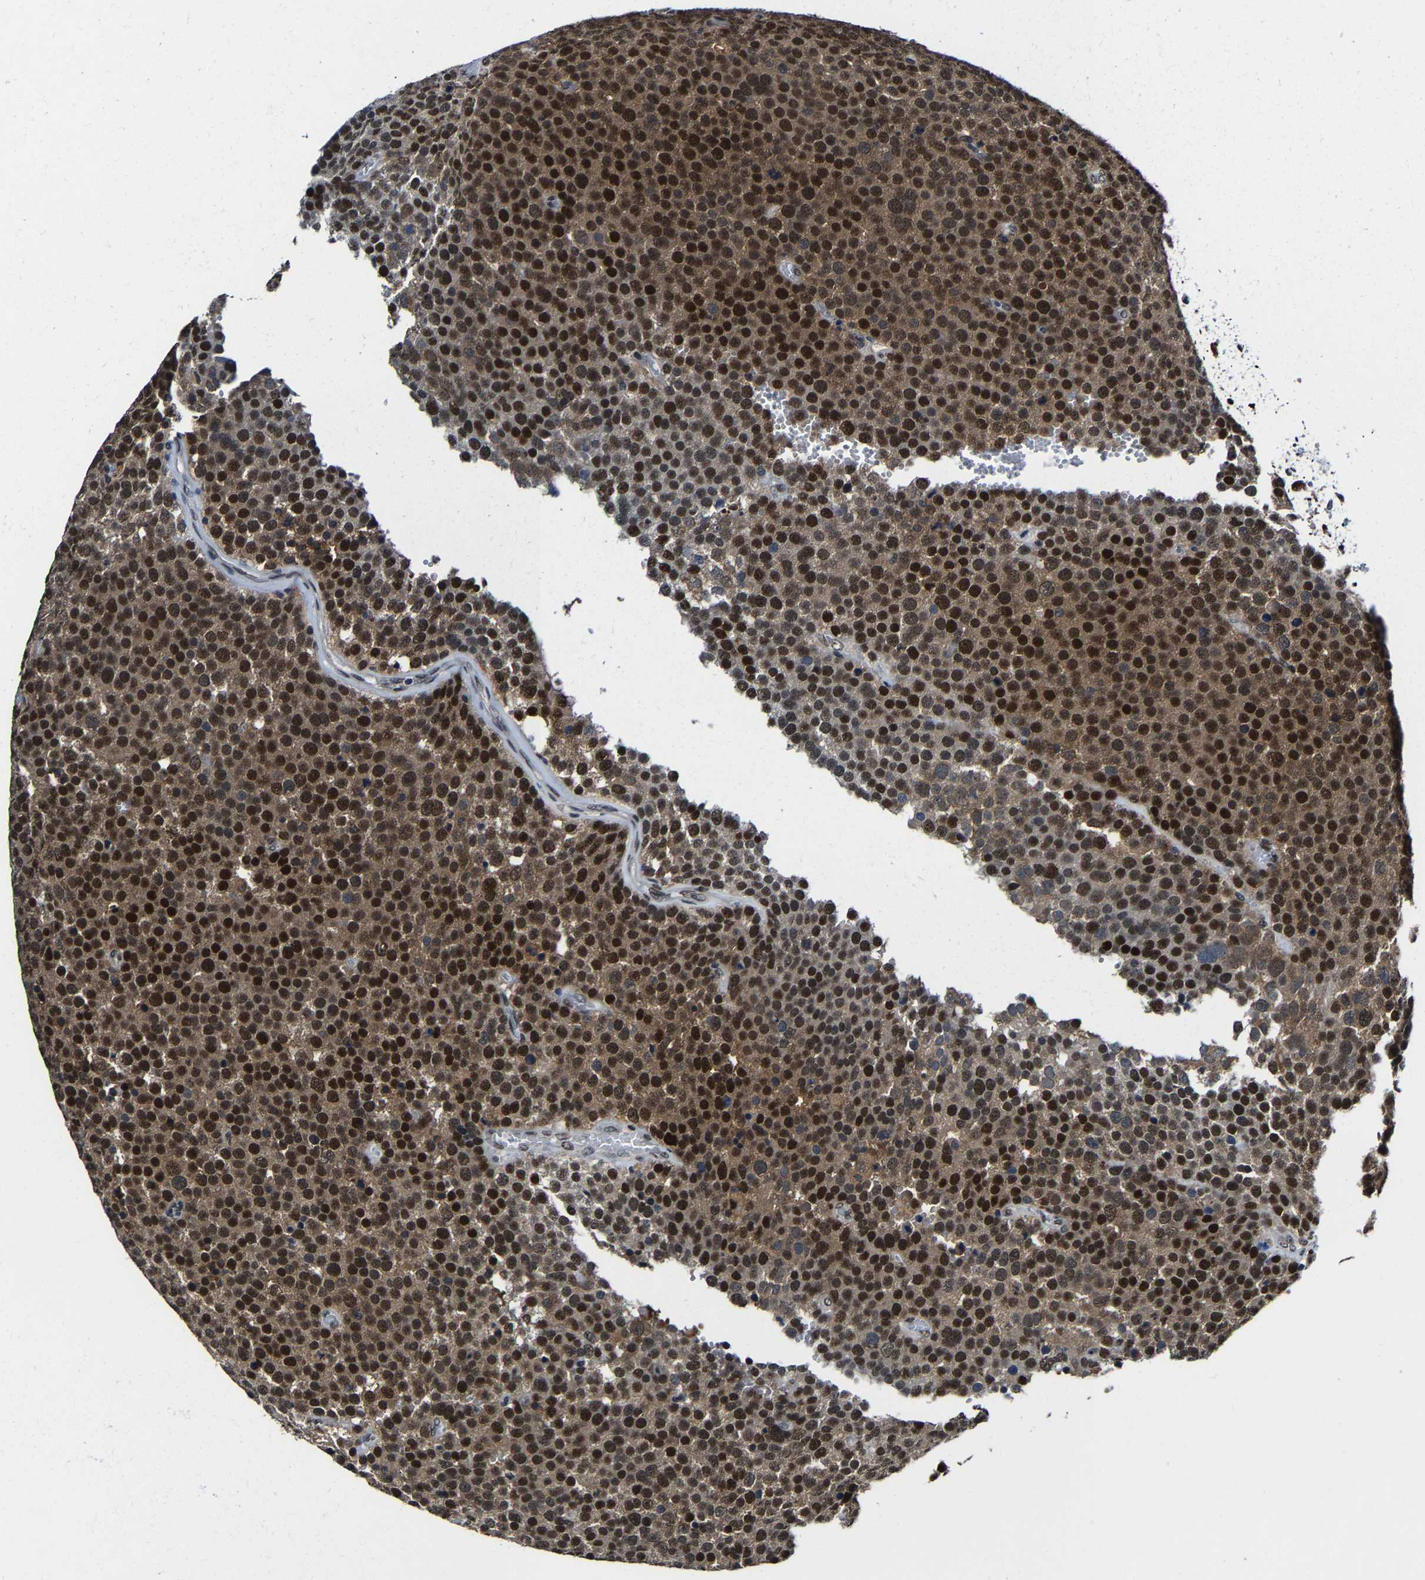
{"staining": {"intensity": "strong", "quantity": ">75%", "location": "cytoplasmic/membranous,nuclear"}, "tissue": "testis cancer", "cell_type": "Tumor cells", "image_type": "cancer", "snomed": [{"axis": "morphology", "description": "Normal tissue, NOS"}, {"axis": "morphology", "description": "Seminoma, NOS"}, {"axis": "topography", "description": "Testis"}], "caption": "Immunohistochemistry (DAB (3,3'-diaminobenzidine)) staining of human testis seminoma demonstrates strong cytoplasmic/membranous and nuclear protein positivity in about >75% of tumor cells.", "gene": "METTL1", "patient": {"sex": "male", "age": 71}}